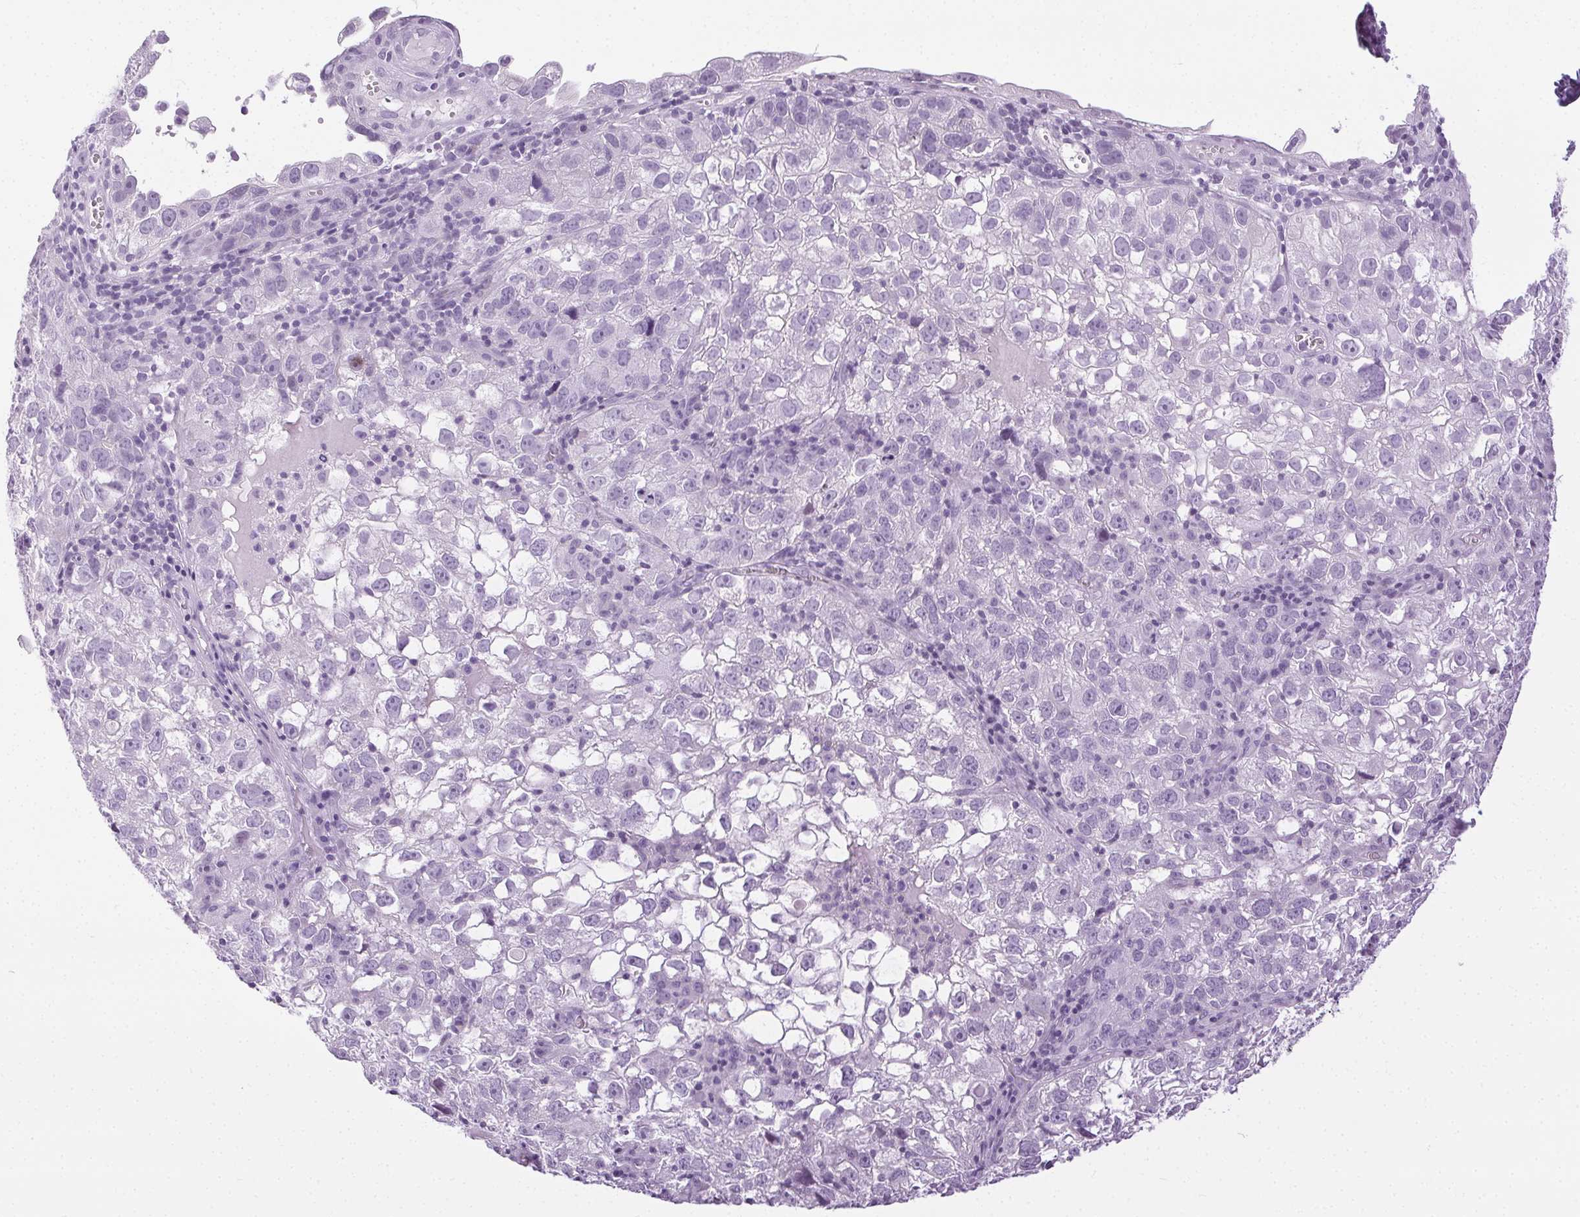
{"staining": {"intensity": "negative", "quantity": "none", "location": "none"}, "tissue": "cervical cancer", "cell_type": "Tumor cells", "image_type": "cancer", "snomed": [{"axis": "morphology", "description": "Squamous cell carcinoma, NOS"}, {"axis": "topography", "description": "Cervix"}], "caption": "Photomicrograph shows no protein staining in tumor cells of squamous cell carcinoma (cervical) tissue.", "gene": "C20orf85", "patient": {"sex": "female", "age": 55}}